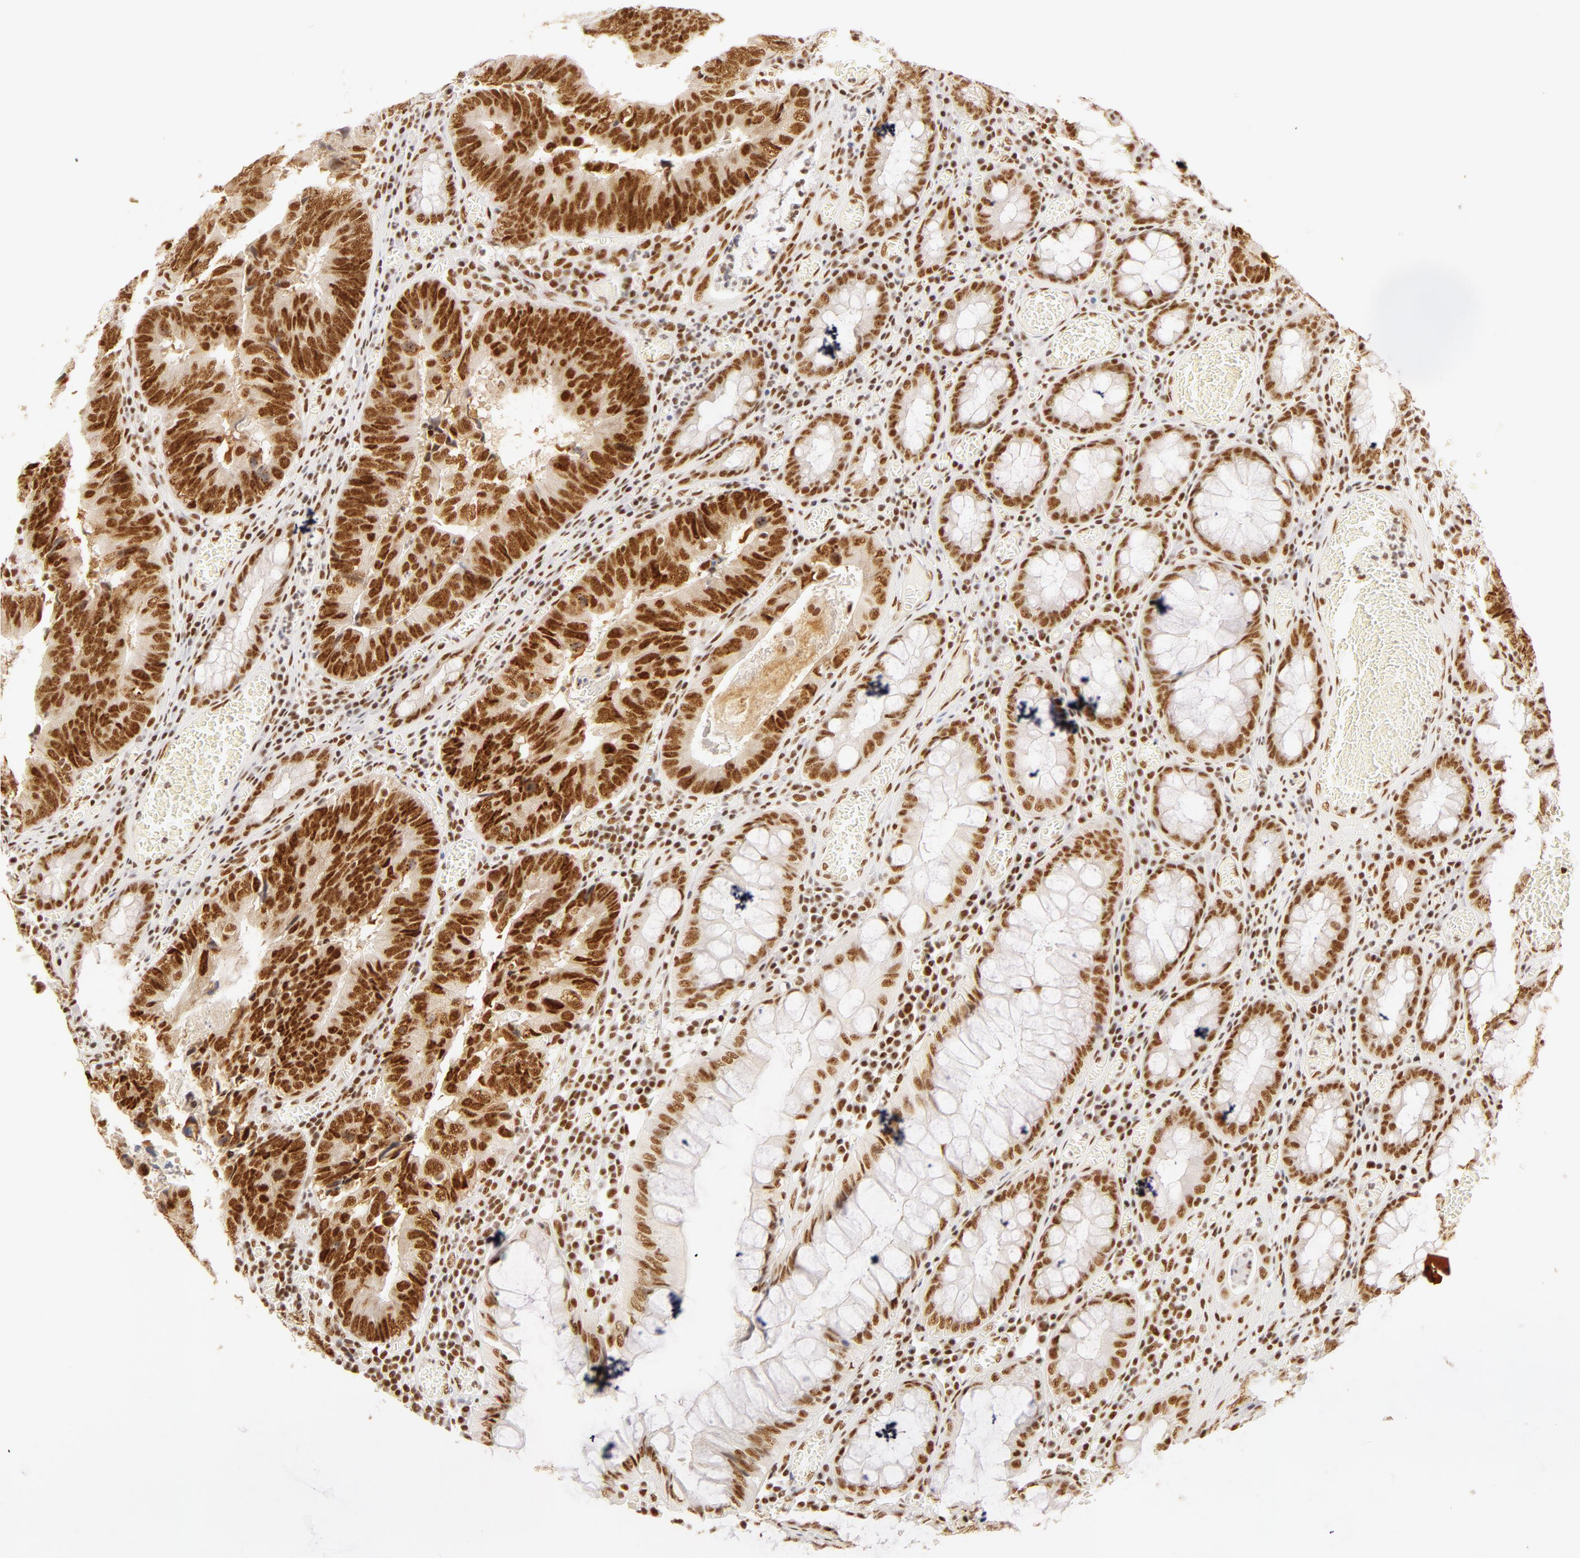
{"staining": {"intensity": "strong", "quantity": ">75%", "location": "nuclear"}, "tissue": "colorectal cancer", "cell_type": "Tumor cells", "image_type": "cancer", "snomed": [{"axis": "morphology", "description": "Adenocarcinoma, NOS"}, {"axis": "topography", "description": "Rectum"}], "caption": "A brown stain shows strong nuclear staining of a protein in colorectal cancer tumor cells.", "gene": "RBM39", "patient": {"sex": "female", "age": 98}}